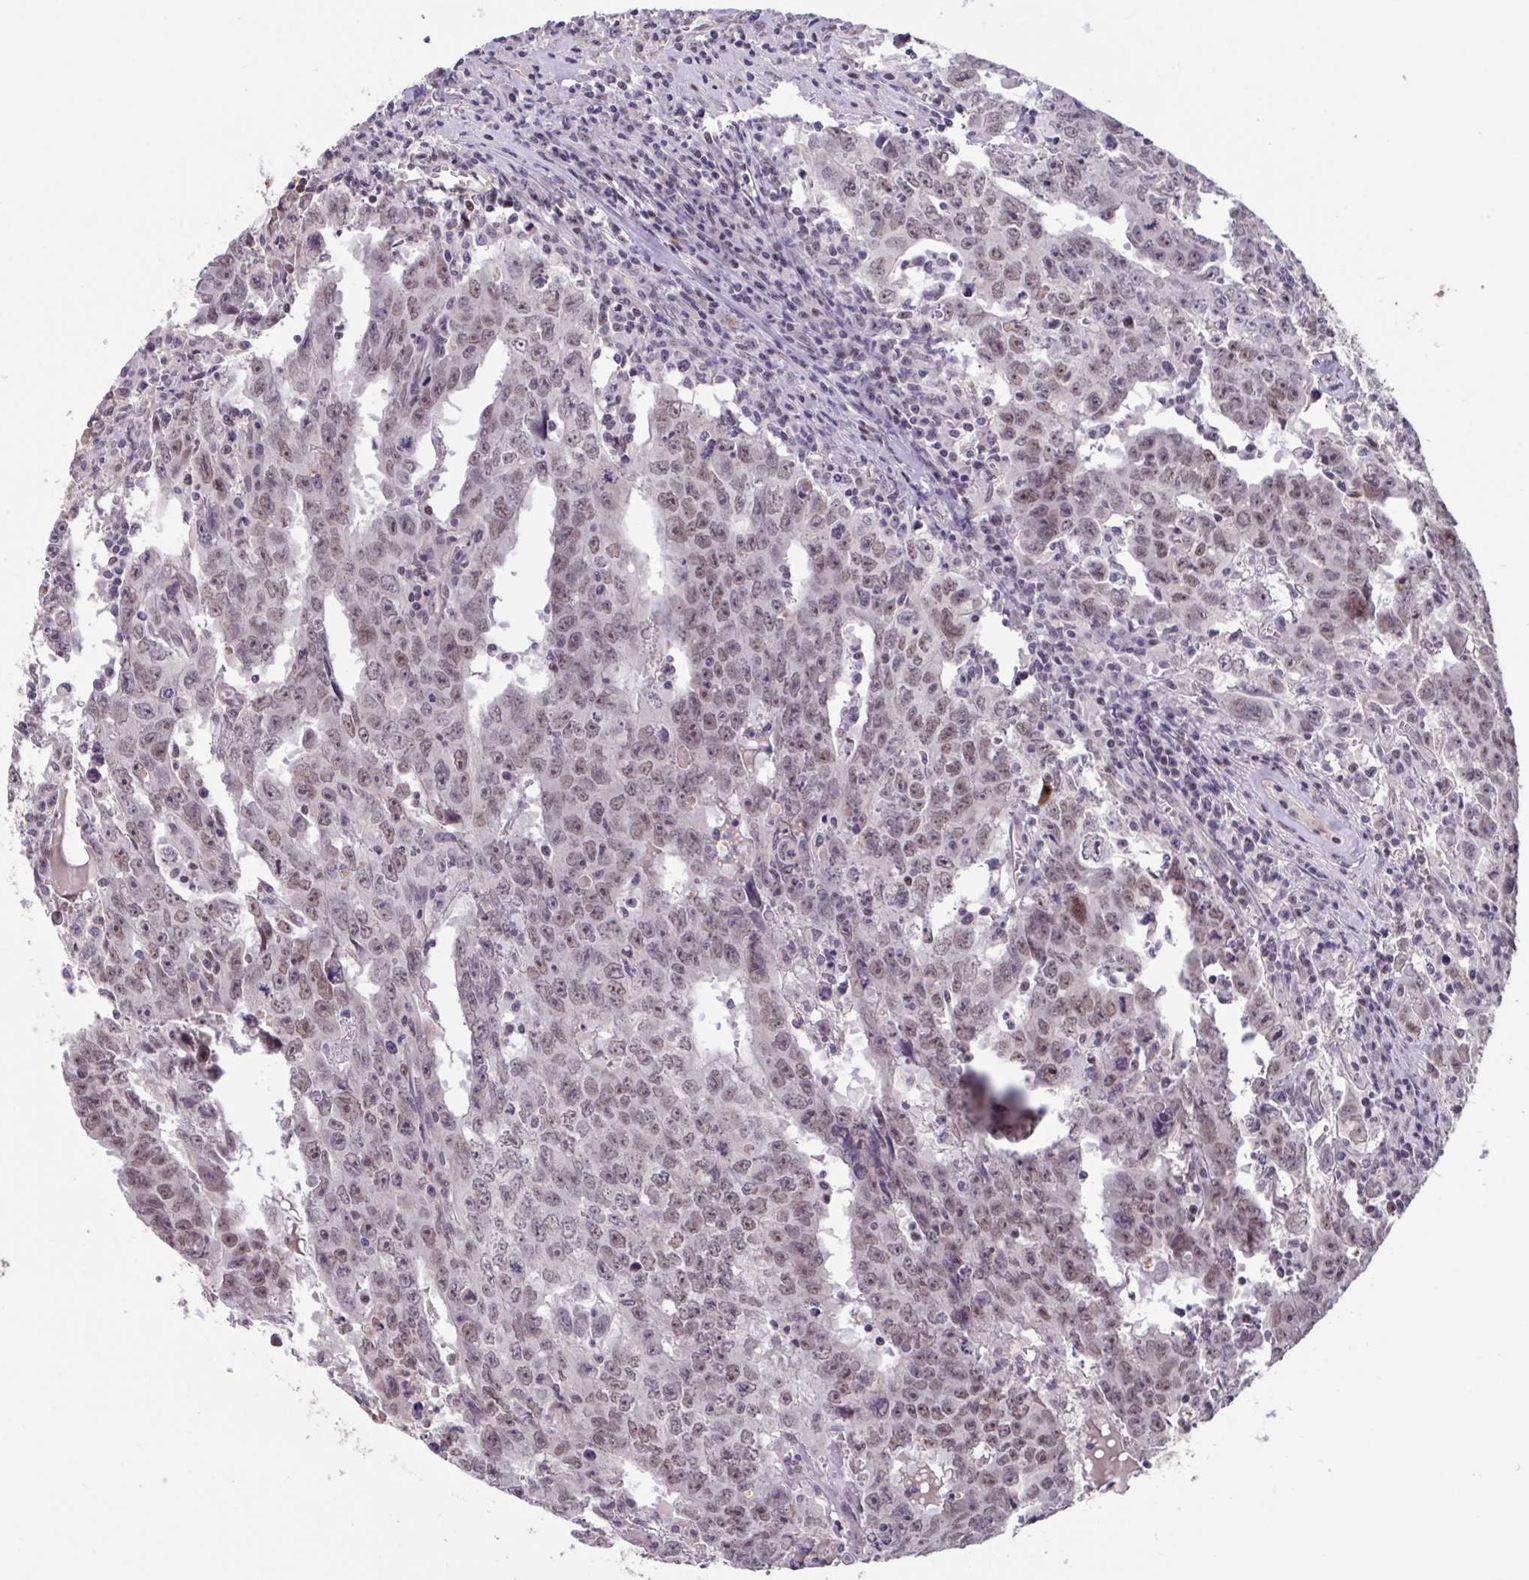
{"staining": {"intensity": "moderate", "quantity": ">75%", "location": "nuclear"}, "tissue": "testis cancer", "cell_type": "Tumor cells", "image_type": "cancer", "snomed": [{"axis": "morphology", "description": "Carcinoma, Embryonal, NOS"}, {"axis": "topography", "description": "Testis"}], "caption": "Human testis cancer (embryonal carcinoma) stained with a protein marker reveals moderate staining in tumor cells.", "gene": "ZNF414", "patient": {"sex": "male", "age": 22}}